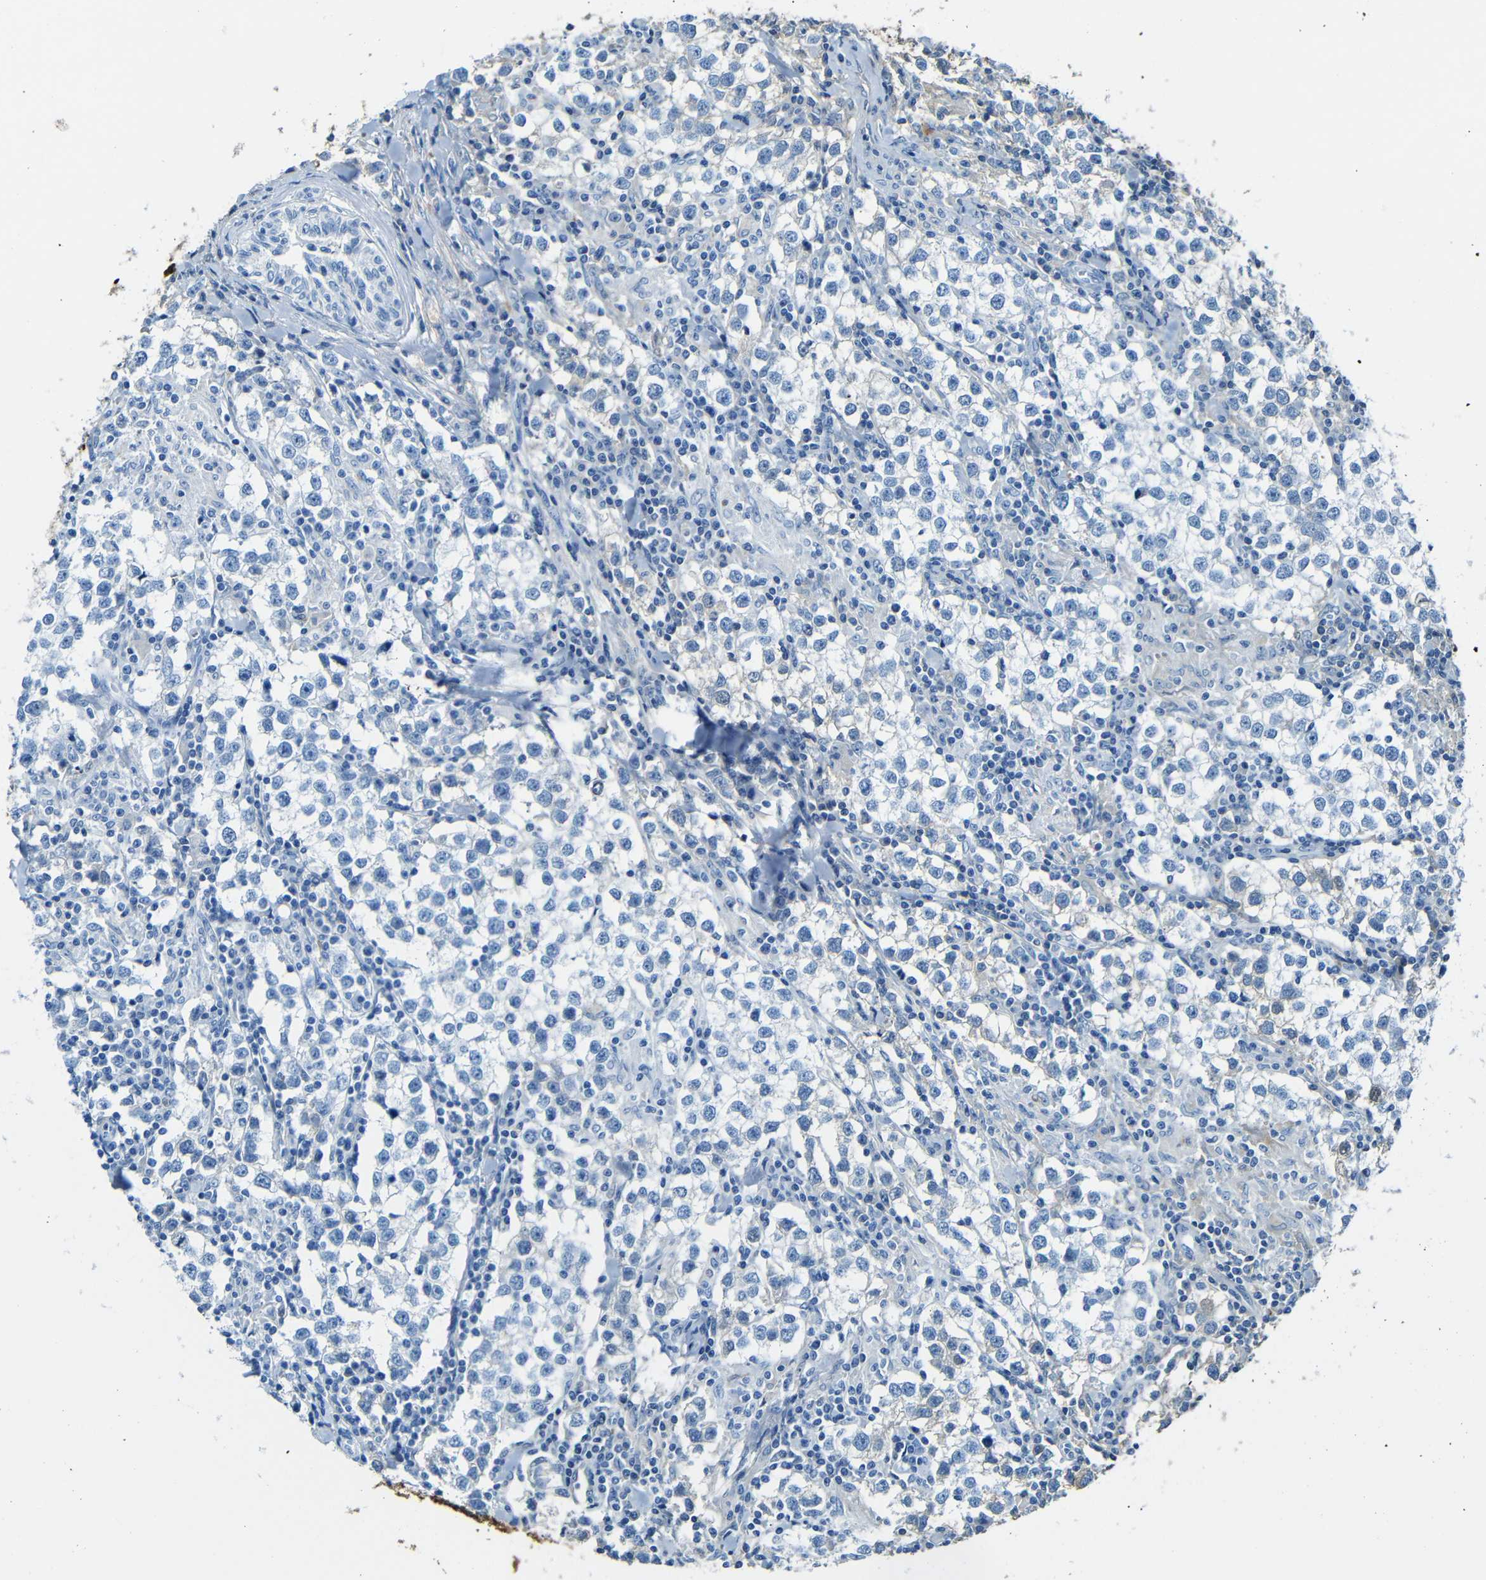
{"staining": {"intensity": "negative", "quantity": "none", "location": "none"}, "tissue": "testis cancer", "cell_type": "Tumor cells", "image_type": "cancer", "snomed": [{"axis": "morphology", "description": "Seminoma, NOS"}, {"axis": "morphology", "description": "Carcinoma, Embryonal, NOS"}, {"axis": "topography", "description": "Testis"}], "caption": "Immunohistochemistry micrograph of human testis embryonal carcinoma stained for a protein (brown), which exhibits no expression in tumor cells.", "gene": "SERPINA1", "patient": {"sex": "male", "age": 36}}